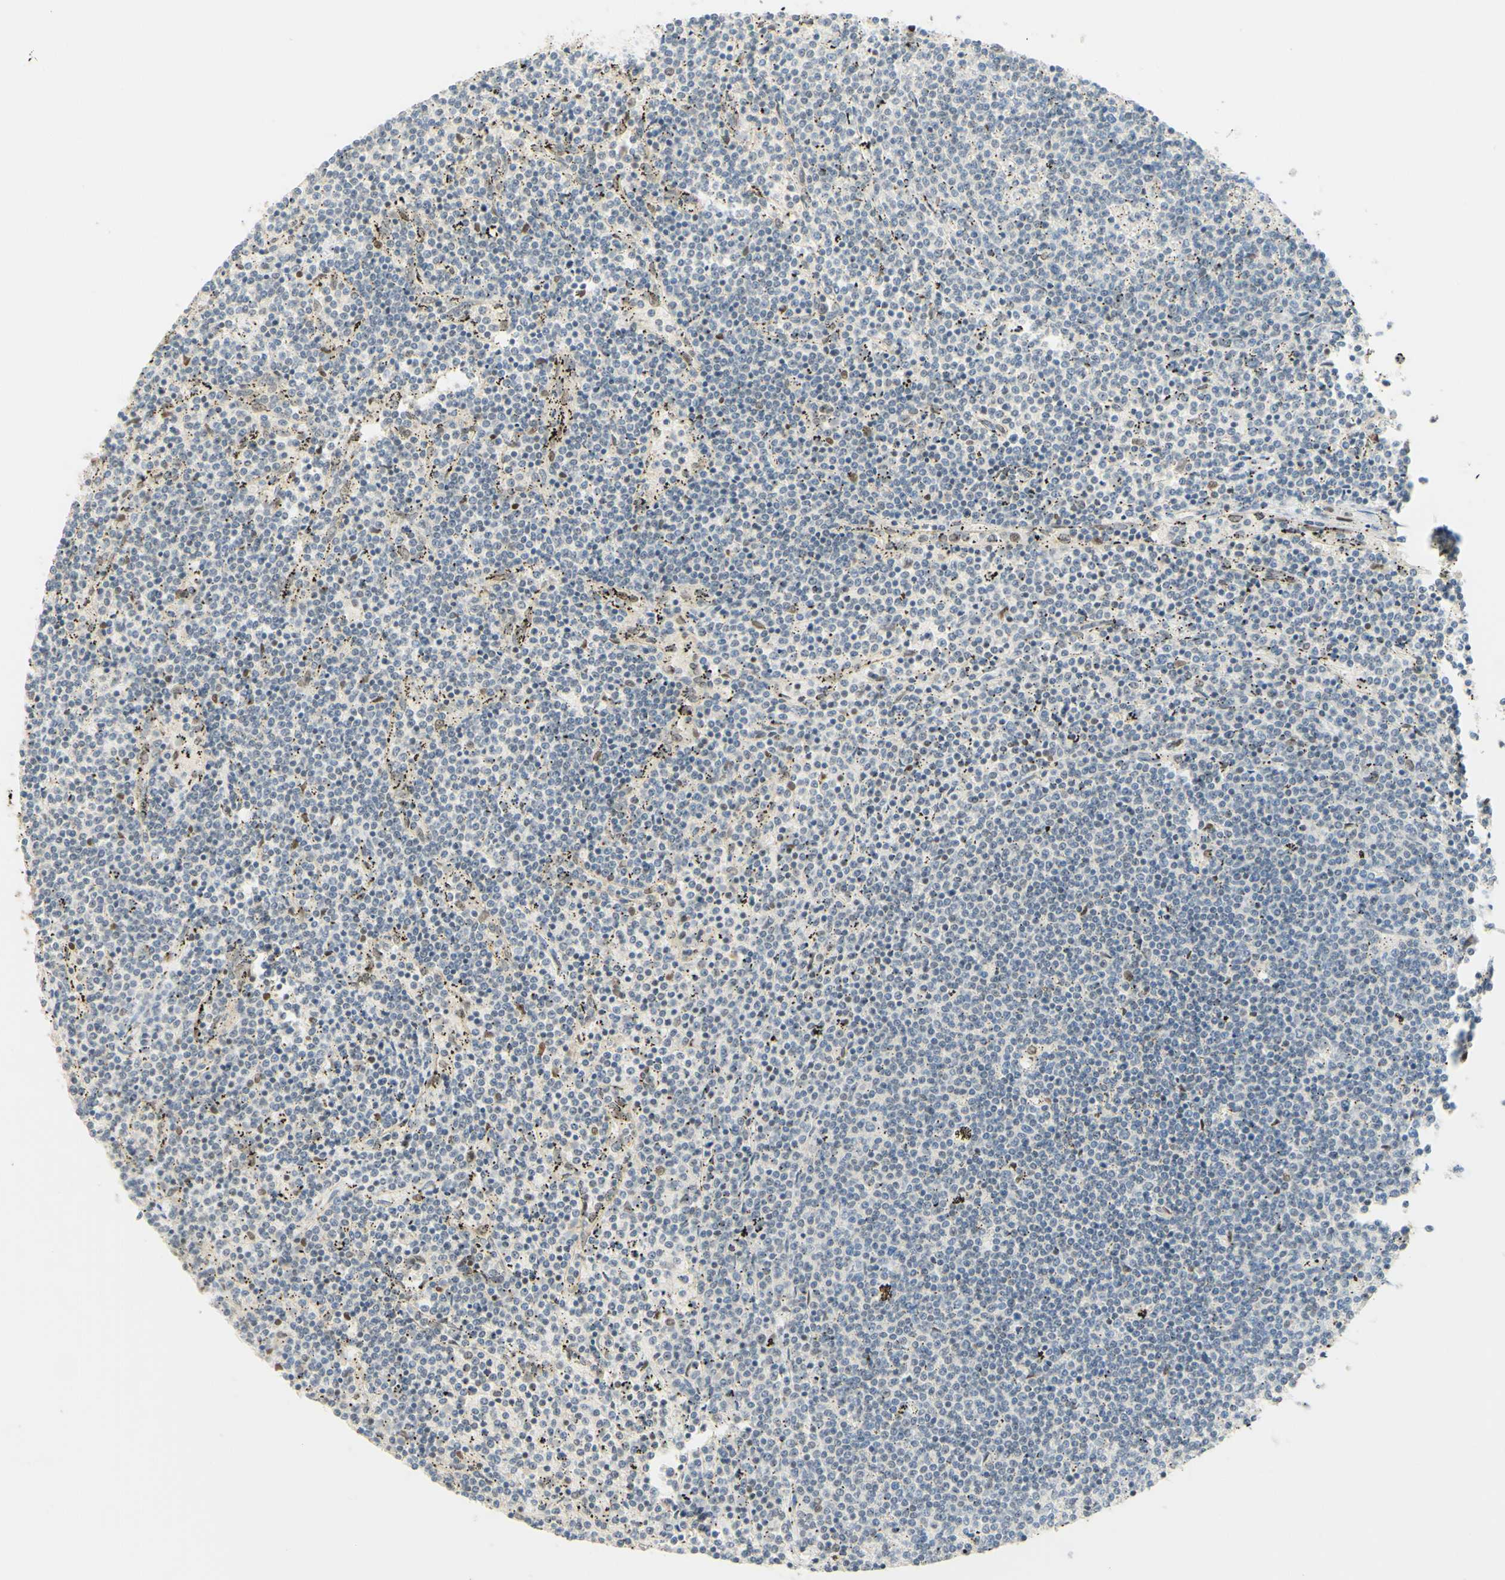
{"staining": {"intensity": "negative", "quantity": "none", "location": "none"}, "tissue": "lymphoma", "cell_type": "Tumor cells", "image_type": "cancer", "snomed": [{"axis": "morphology", "description": "Malignant lymphoma, non-Hodgkin's type, Low grade"}, {"axis": "topography", "description": "Spleen"}], "caption": "DAB (3,3'-diaminobenzidine) immunohistochemical staining of human lymphoma demonstrates no significant positivity in tumor cells. (DAB (3,3'-diaminobenzidine) immunohistochemistry, high magnification).", "gene": "POLB", "patient": {"sex": "female", "age": 50}}